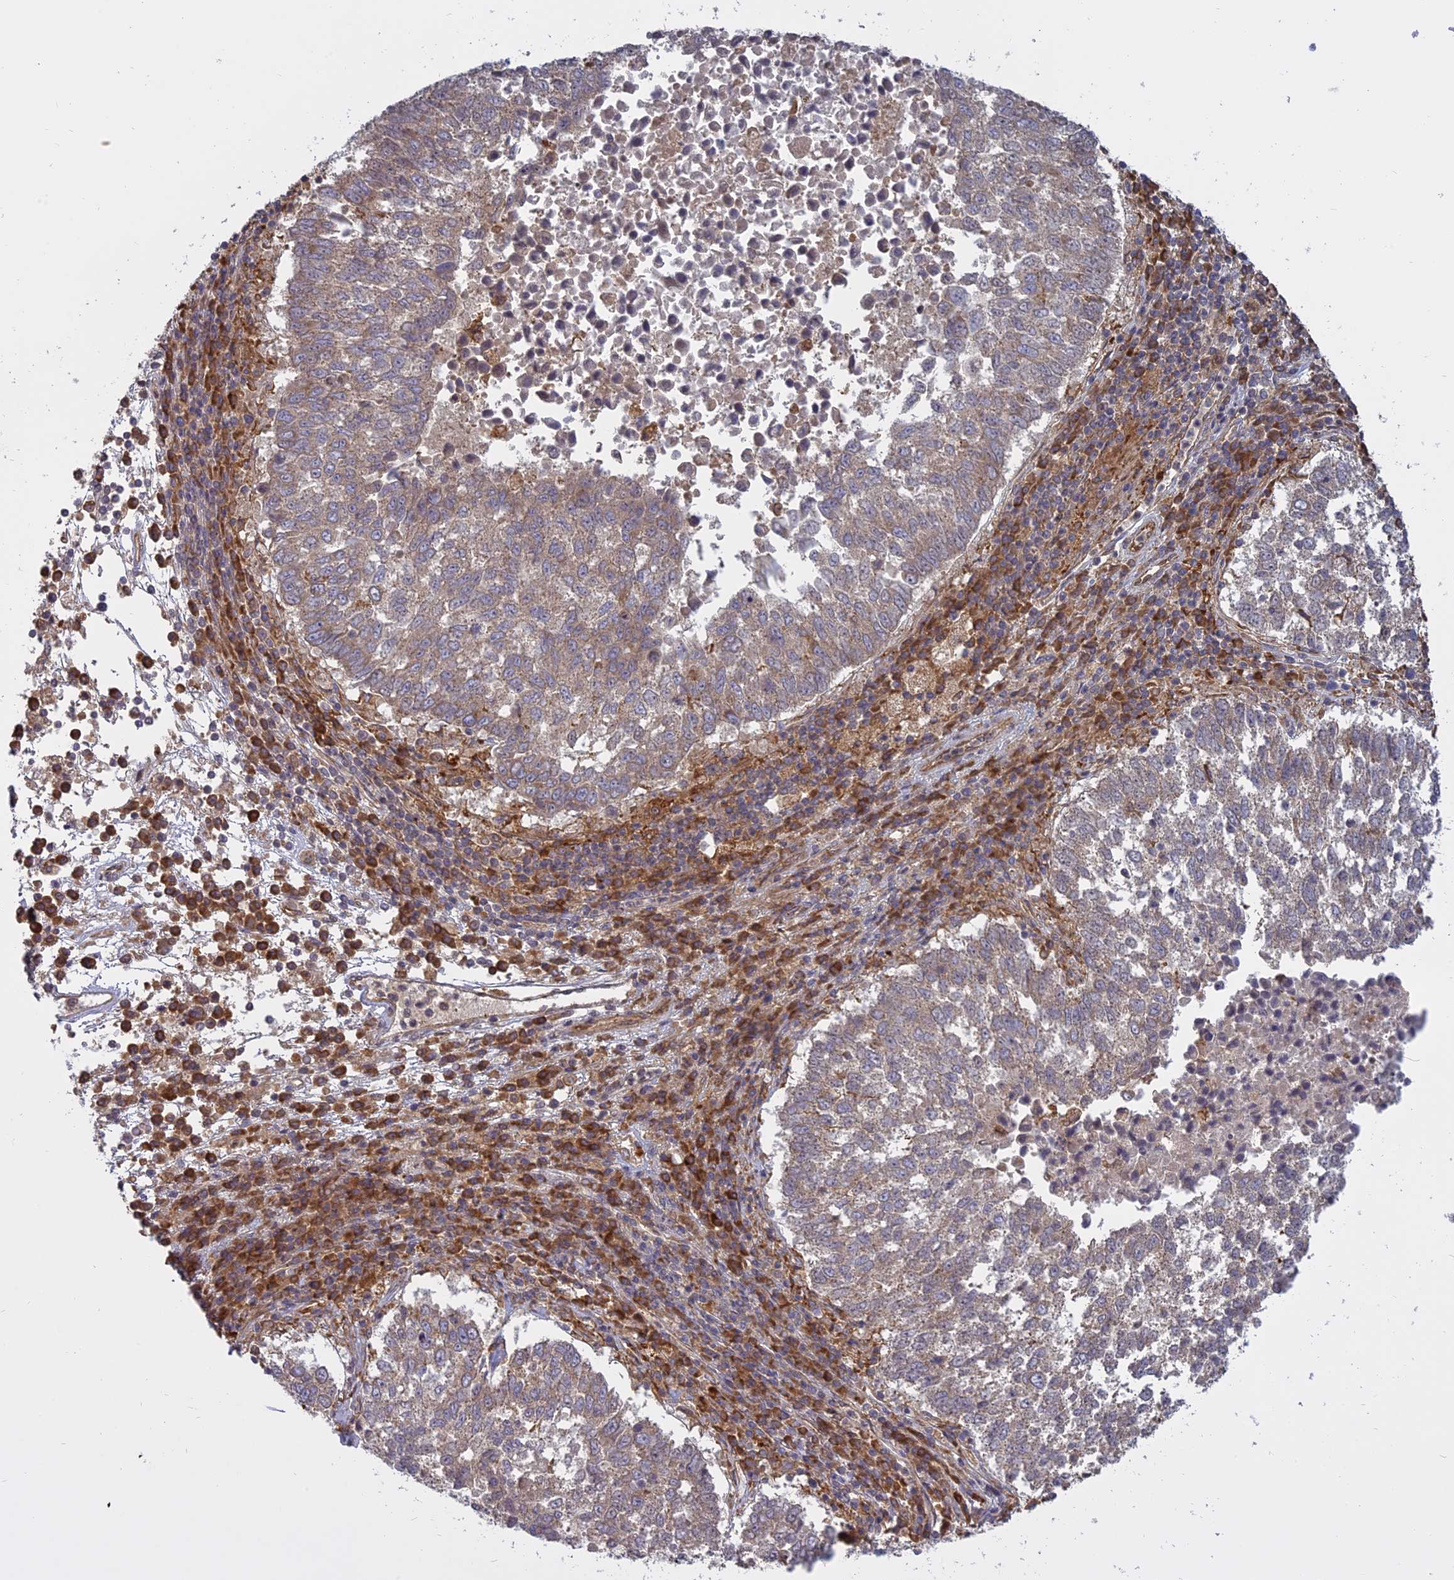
{"staining": {"intensity": "weak", "quantity": ">75%", "location": "cytoplasmic/membranous"}, "tissue": "lung cancer", "cell_type": "Tumor cells", "image_type": "cancer", "snomed": [{"axis": "morphology", "description": "Squamous cell carcinoma, NOS"}, {"axis": "topography", "description": "Lung"}], "caption": "Immunohistochemistry (IHC) staining of lung cancer, which reveals low levels of weak cytoplasmic/membranous expression in about >75% of tumor cells indicating weak cytoplasmic/membranous protein positivity. The staining was performed using DAB (3,3'-diaminobenzidine) (brown) for protein detection and nuclei were counterstained in hematoxylin (blue).", "gene": "TMEM208", "patient": {"sex": "male", "age": 73}}